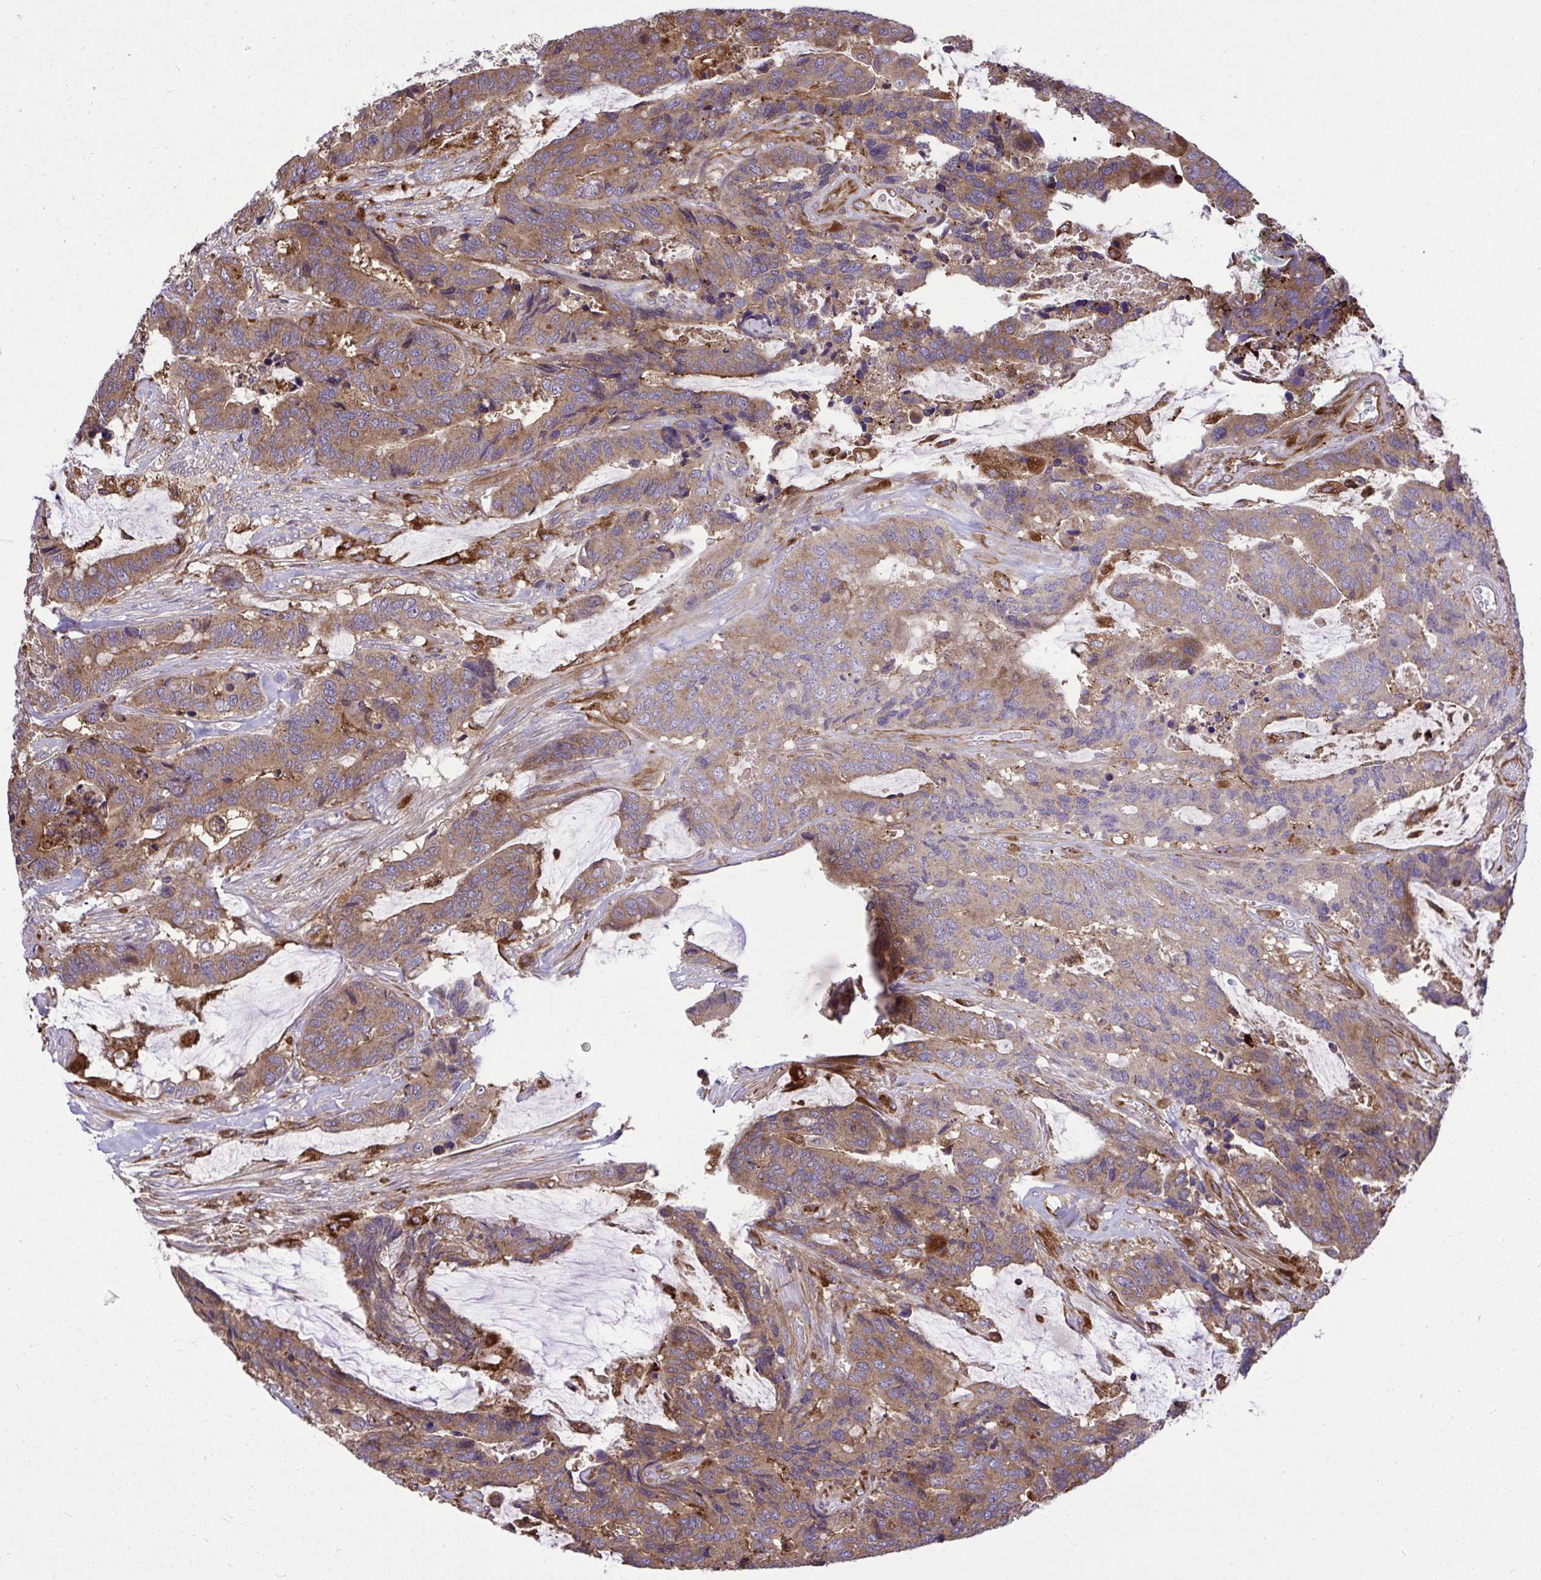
{"staining": {"intensity": "moderate", "quantity": ">75%", "location": "cytoplasmic/membranous"}, "tissue": "colorectal cancer", "cell_type": "Tumor cells", "image_type": "cancer", "snomed": [{"axis": "morphology", "description": "Adenocarcinoma, NOS"}, {"axis": "topography", "description": "Rectum"}], "caption": "Protein expression analysis of colorectal cancer (adenocarcinoma) exhibits moderate cytoplasmic/membranous expression in about >75% of tumor cells.", "gene": "PAIP2", "patient": {"sex": "female", "age": 59}}